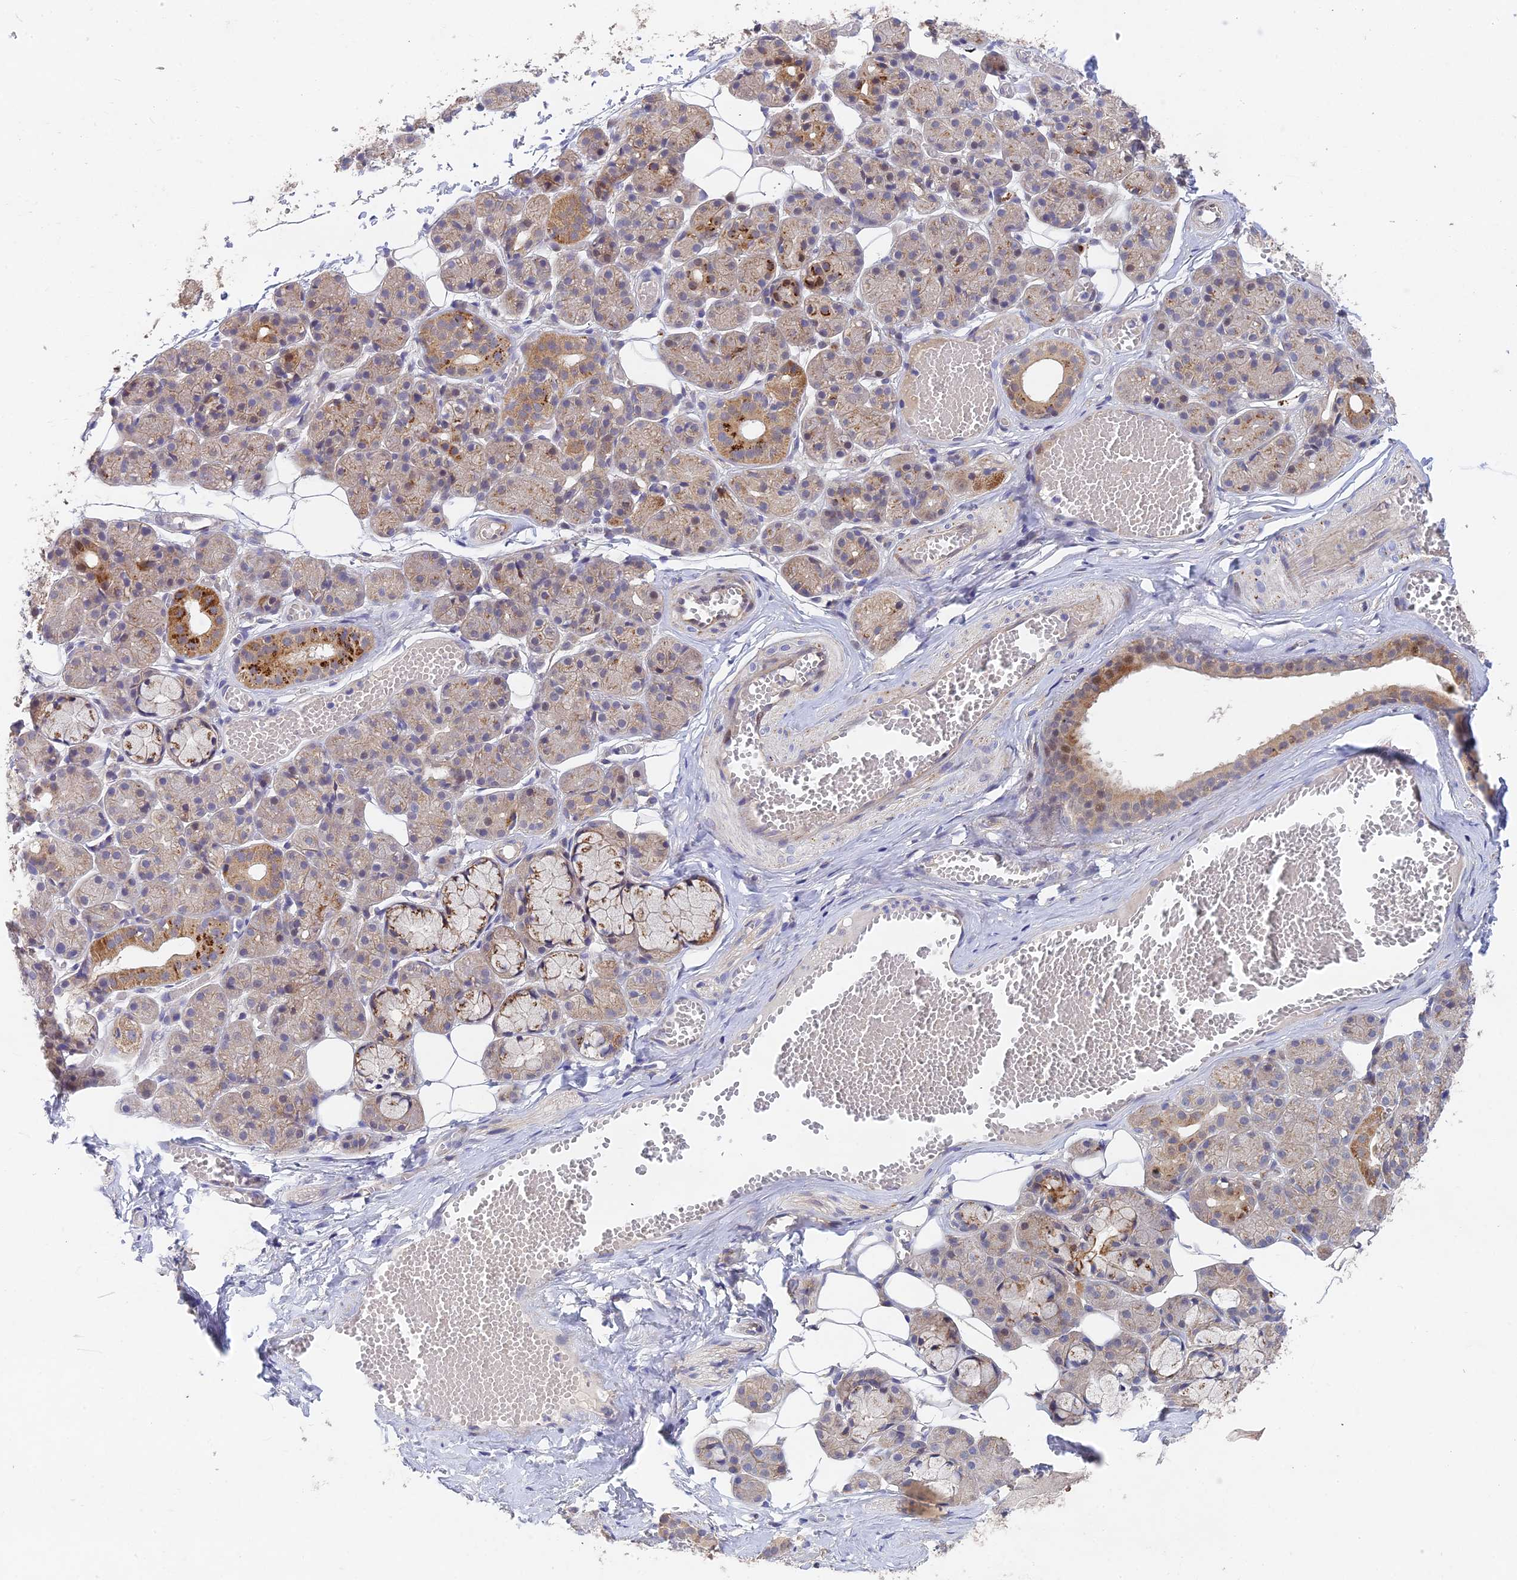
{"staining": {"intensity": "moderate", "quantity": "25%-75%", "location": "cytoplasmic/membranous"}, "tissue": "salivary gland", "cell_type": "Glandular cells", "image_type": "normal", "snomed": [{"axis": "morphology", "description": "Normal tissue, NOS"}, {"axis": "topography", "description": "Salivary gland"}], "caption": "Glandular cells demonstrate moderate cytoplasmic/membranous positivity in about 25%-75% of cells in benign salivary gland. (brown staining indicates protein expression, while blue staining denotes nuclei).", "gene": "NSMCE1", "patient": {"sex": "male", "age": 63}}